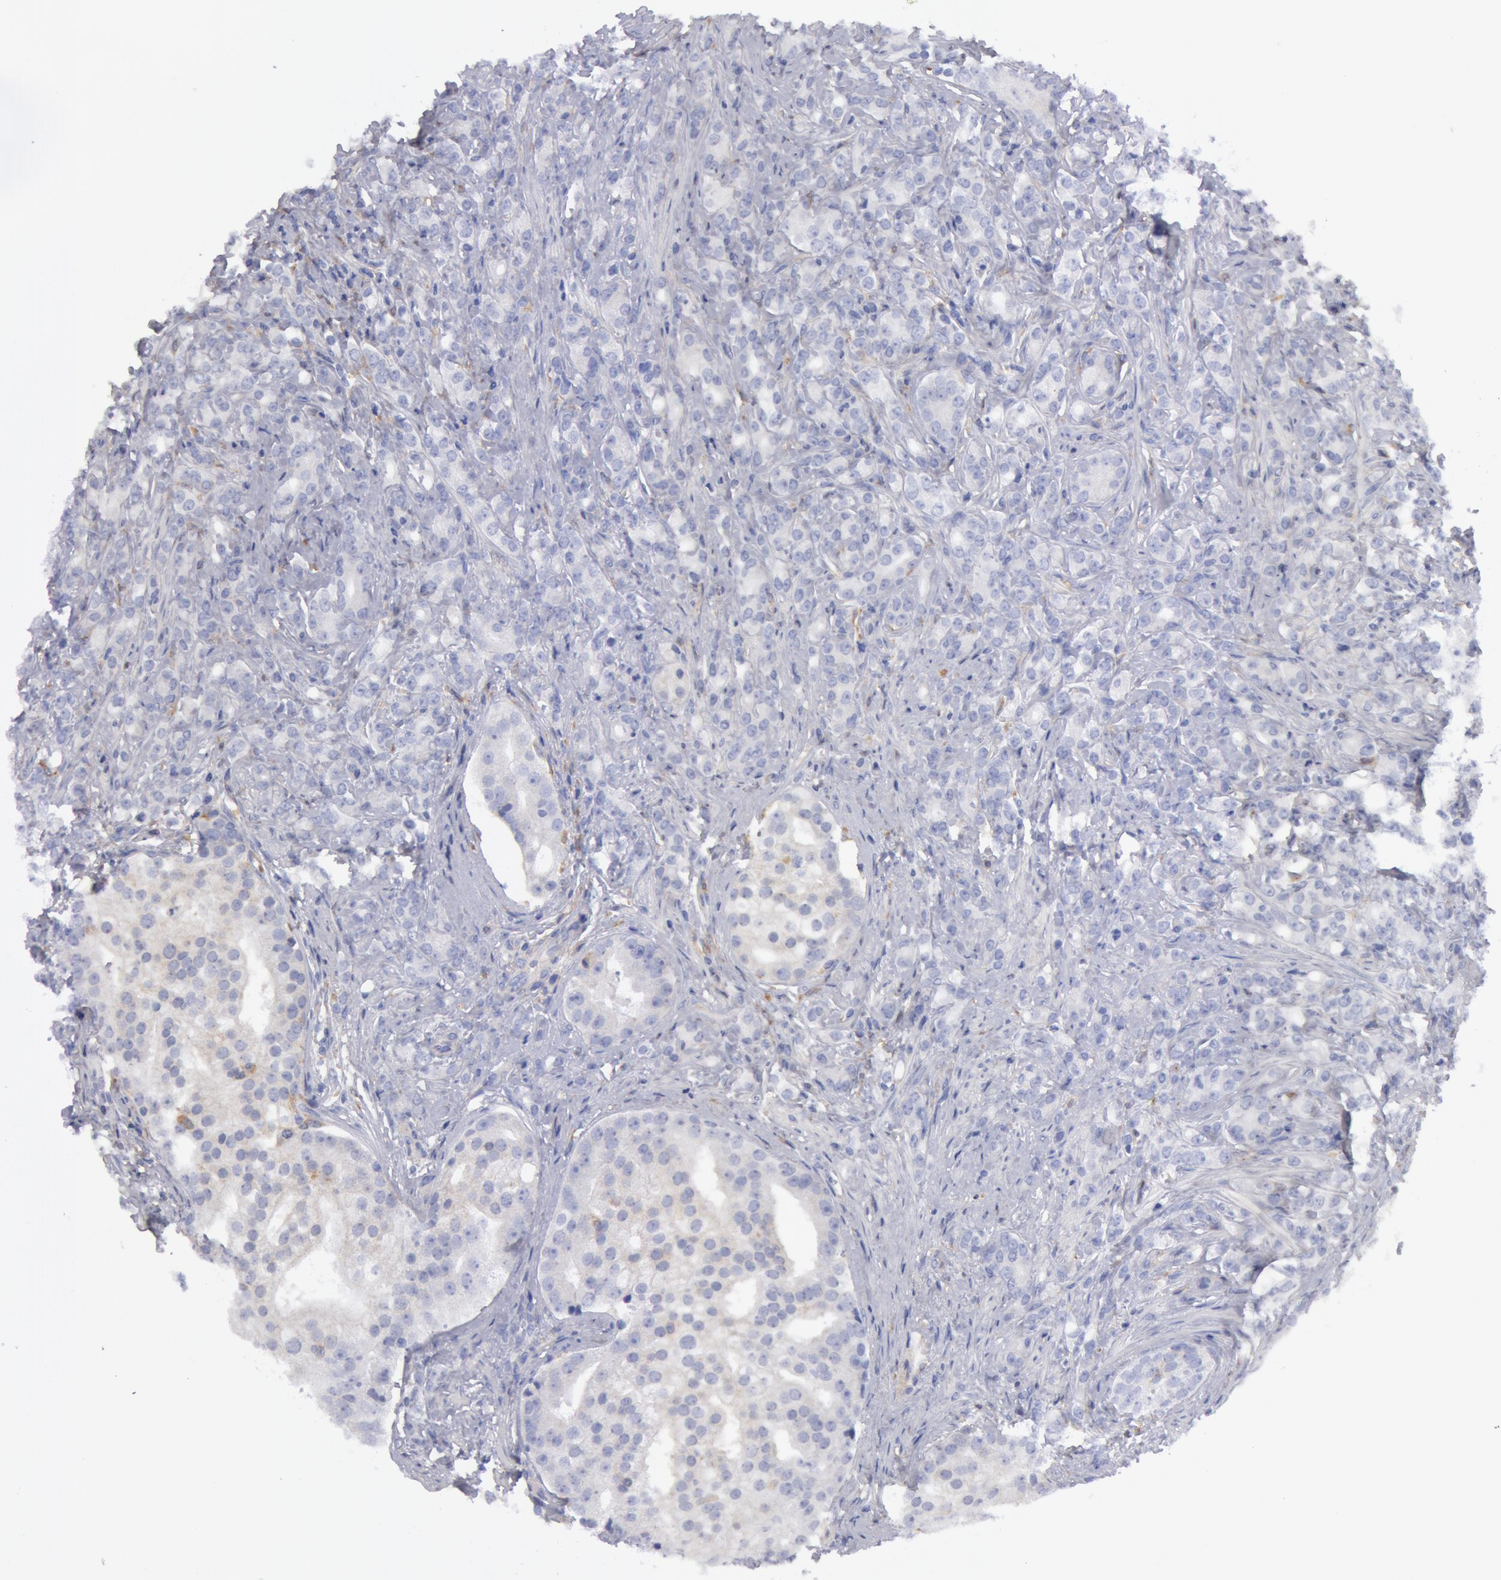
{"staining": {"intensity": "negative", "quantity": "none", "location": "none"}, "tissue": "prostate cancer", "cell_type": "Tumor cells", "image_type": "cancer", "snomed": [{"axis": "morphology", "description": "Adenocarcinoma, Medium grade"}, {"axis": "topography", "description": "Prostate"}], "caption": "There is no significant staining in tumor cells of prostate adenocarcinoma (medium-grade). (Brightfield microscopy of DAB IHC at high magnification).", "gene": "SYK", "patient": {"sex": "male", "age": 59}}